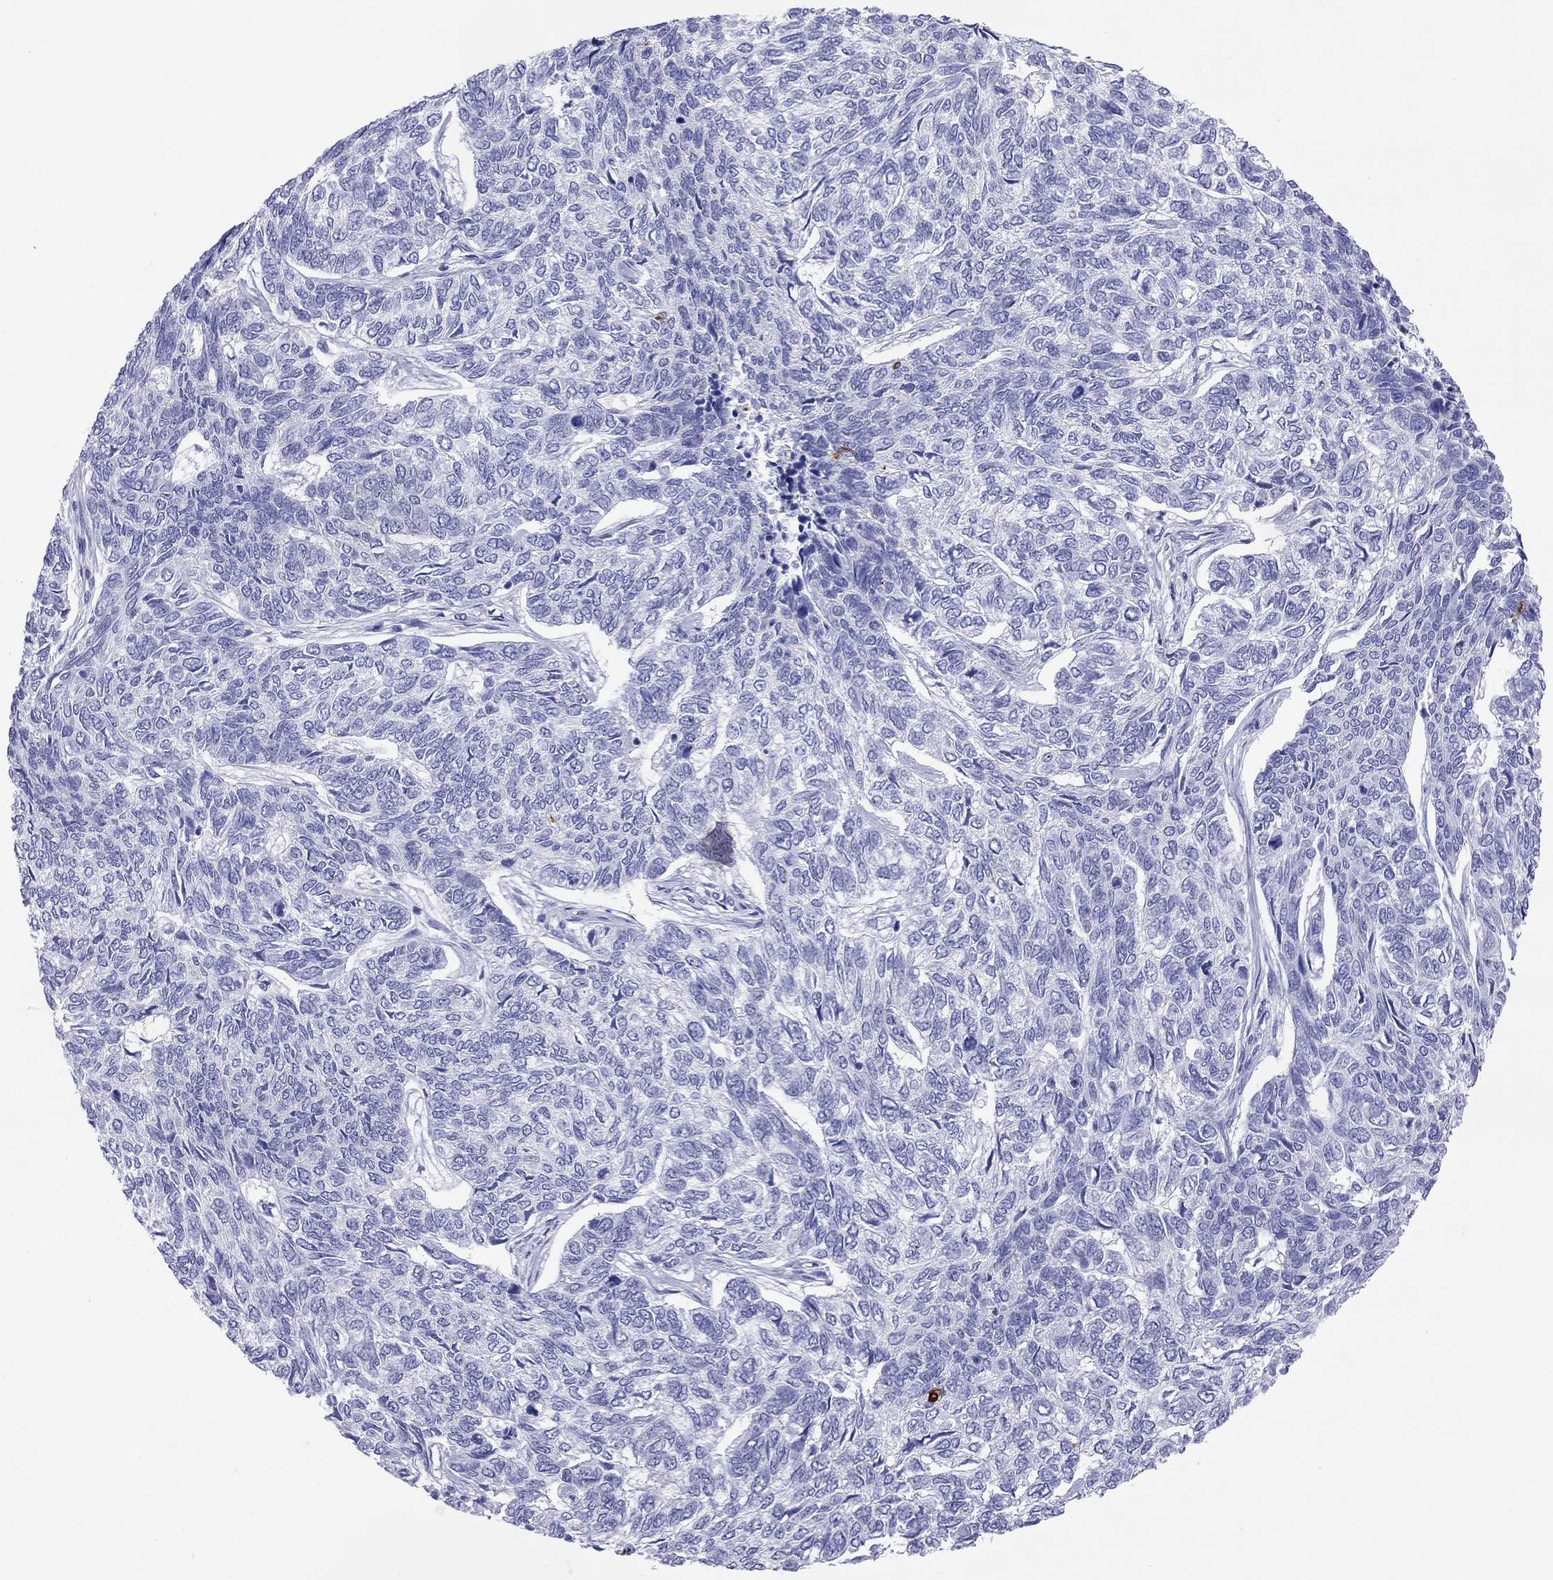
{"staining": {"intensity": "negative", "quantity": "none", "location": "none"}, "tissue": "skin cancer", "cell_type": "Tumor cells", "image_type": "cancer", "snomed": [{"axis": "morphology", "description": "Basal cell carcinoma"}, {"axis": "topography", "description": "Skin"}], "caption": "An IHC histopathology image of basal cell carcinoma (skin) is shown. There is no staining in tumor cells of basal cell carcinoma (skin).", "gene": "HLA-DQB2", "patient": {"sex": "female", "age": 65}}